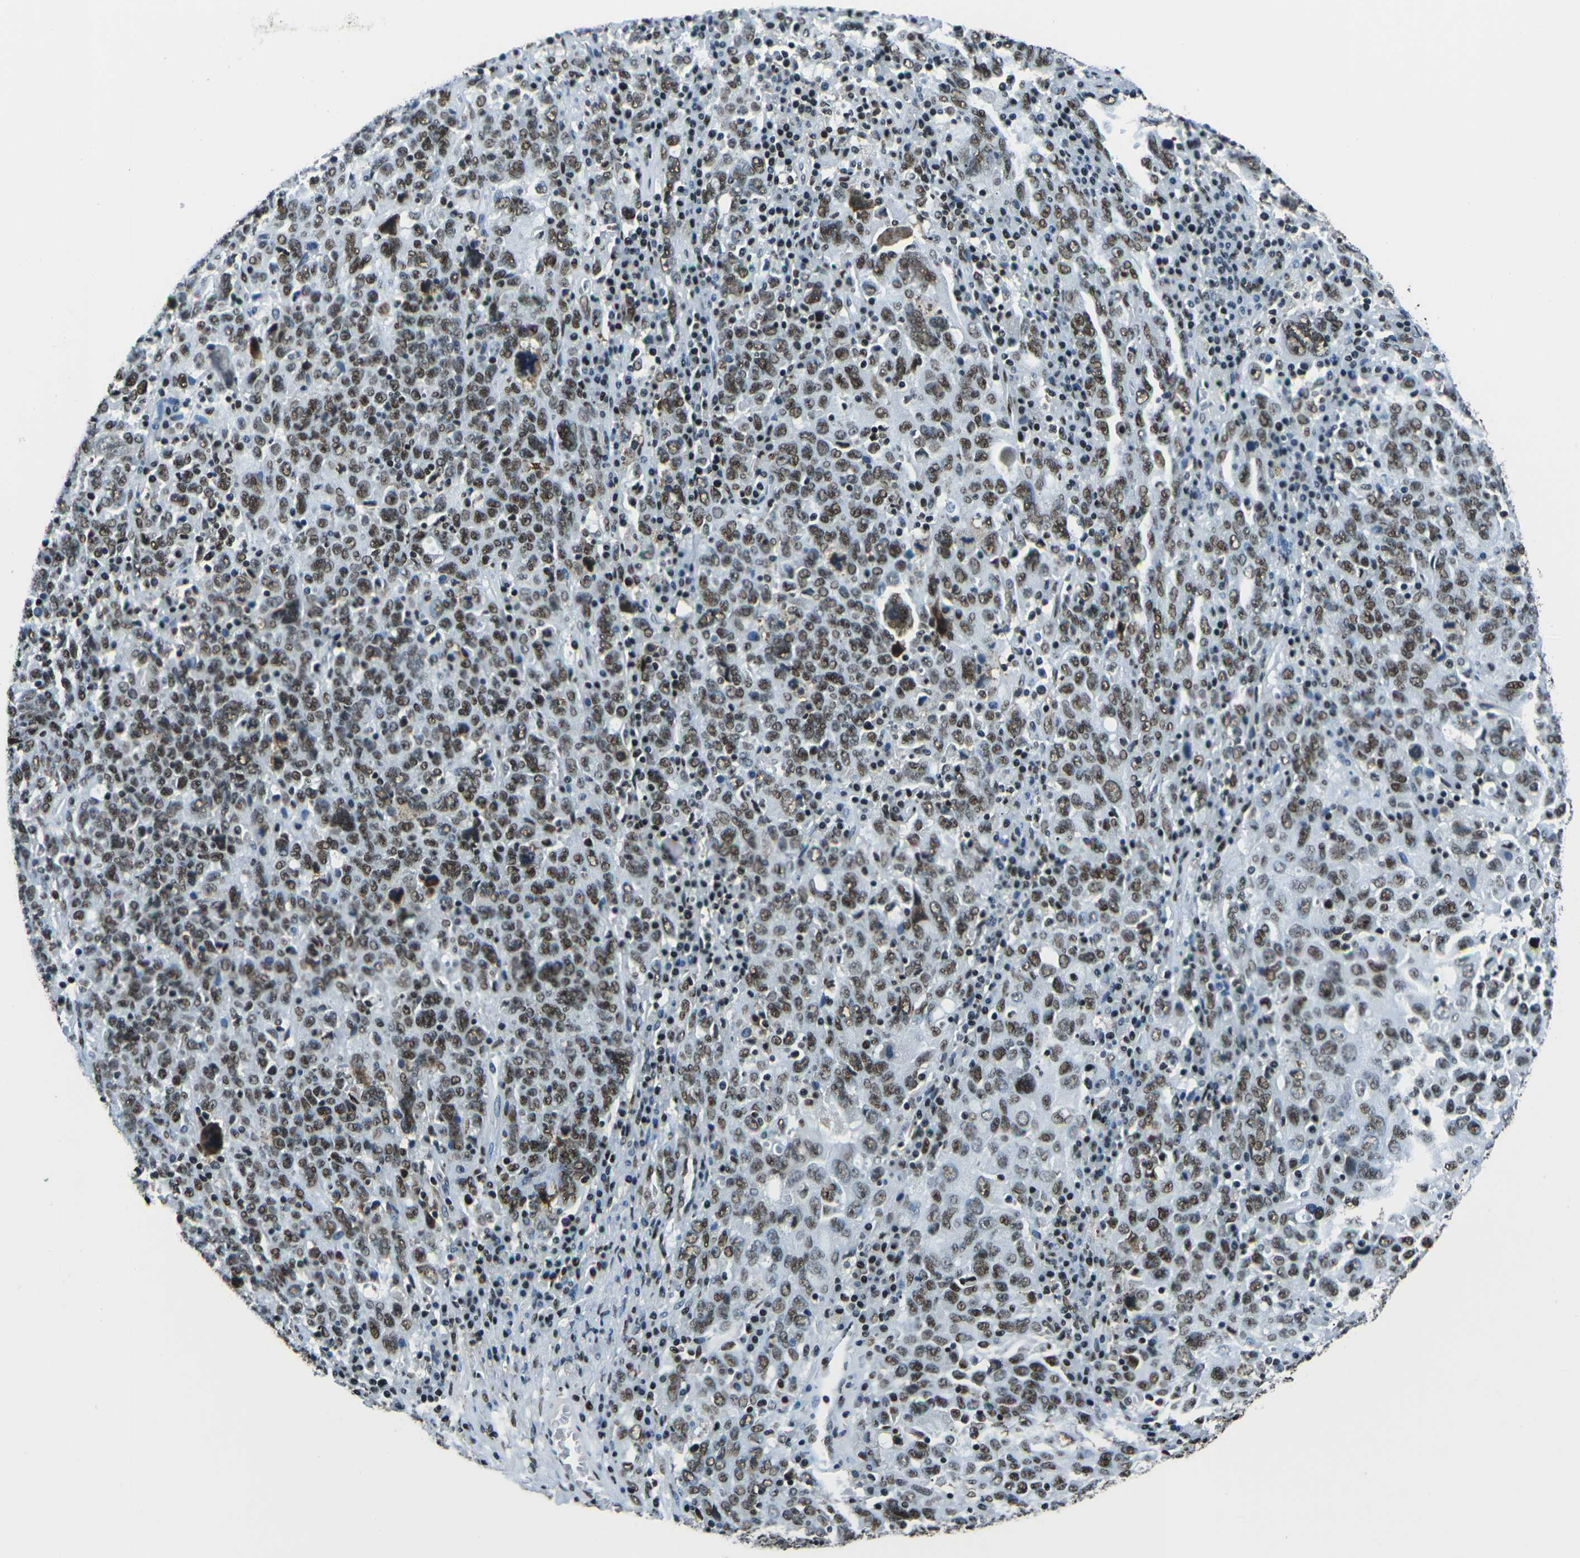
{"staining": {"intensity": "moderate", "quantity": ">75%", "location": "nuclear"}, "tissue": "ovarian cancer", "cell_type": "Tumor cells", "image_type": "cancer", "snomed": [{"axis": "morphology", "description": "Carcinoma, endometroid"}, {"axis": "topography", "description": "Ovary"}], "caption": "Immunohistochemical staining of human ovarian cancer displays medium levels of moderate nuclear protein positivity in about >75% of tumor cells. (DAB IHC, brown staining for protein, blue staining for nuclei).", "gene": "HNRNPL", "patient": {"sex": "female", "age": 62}}